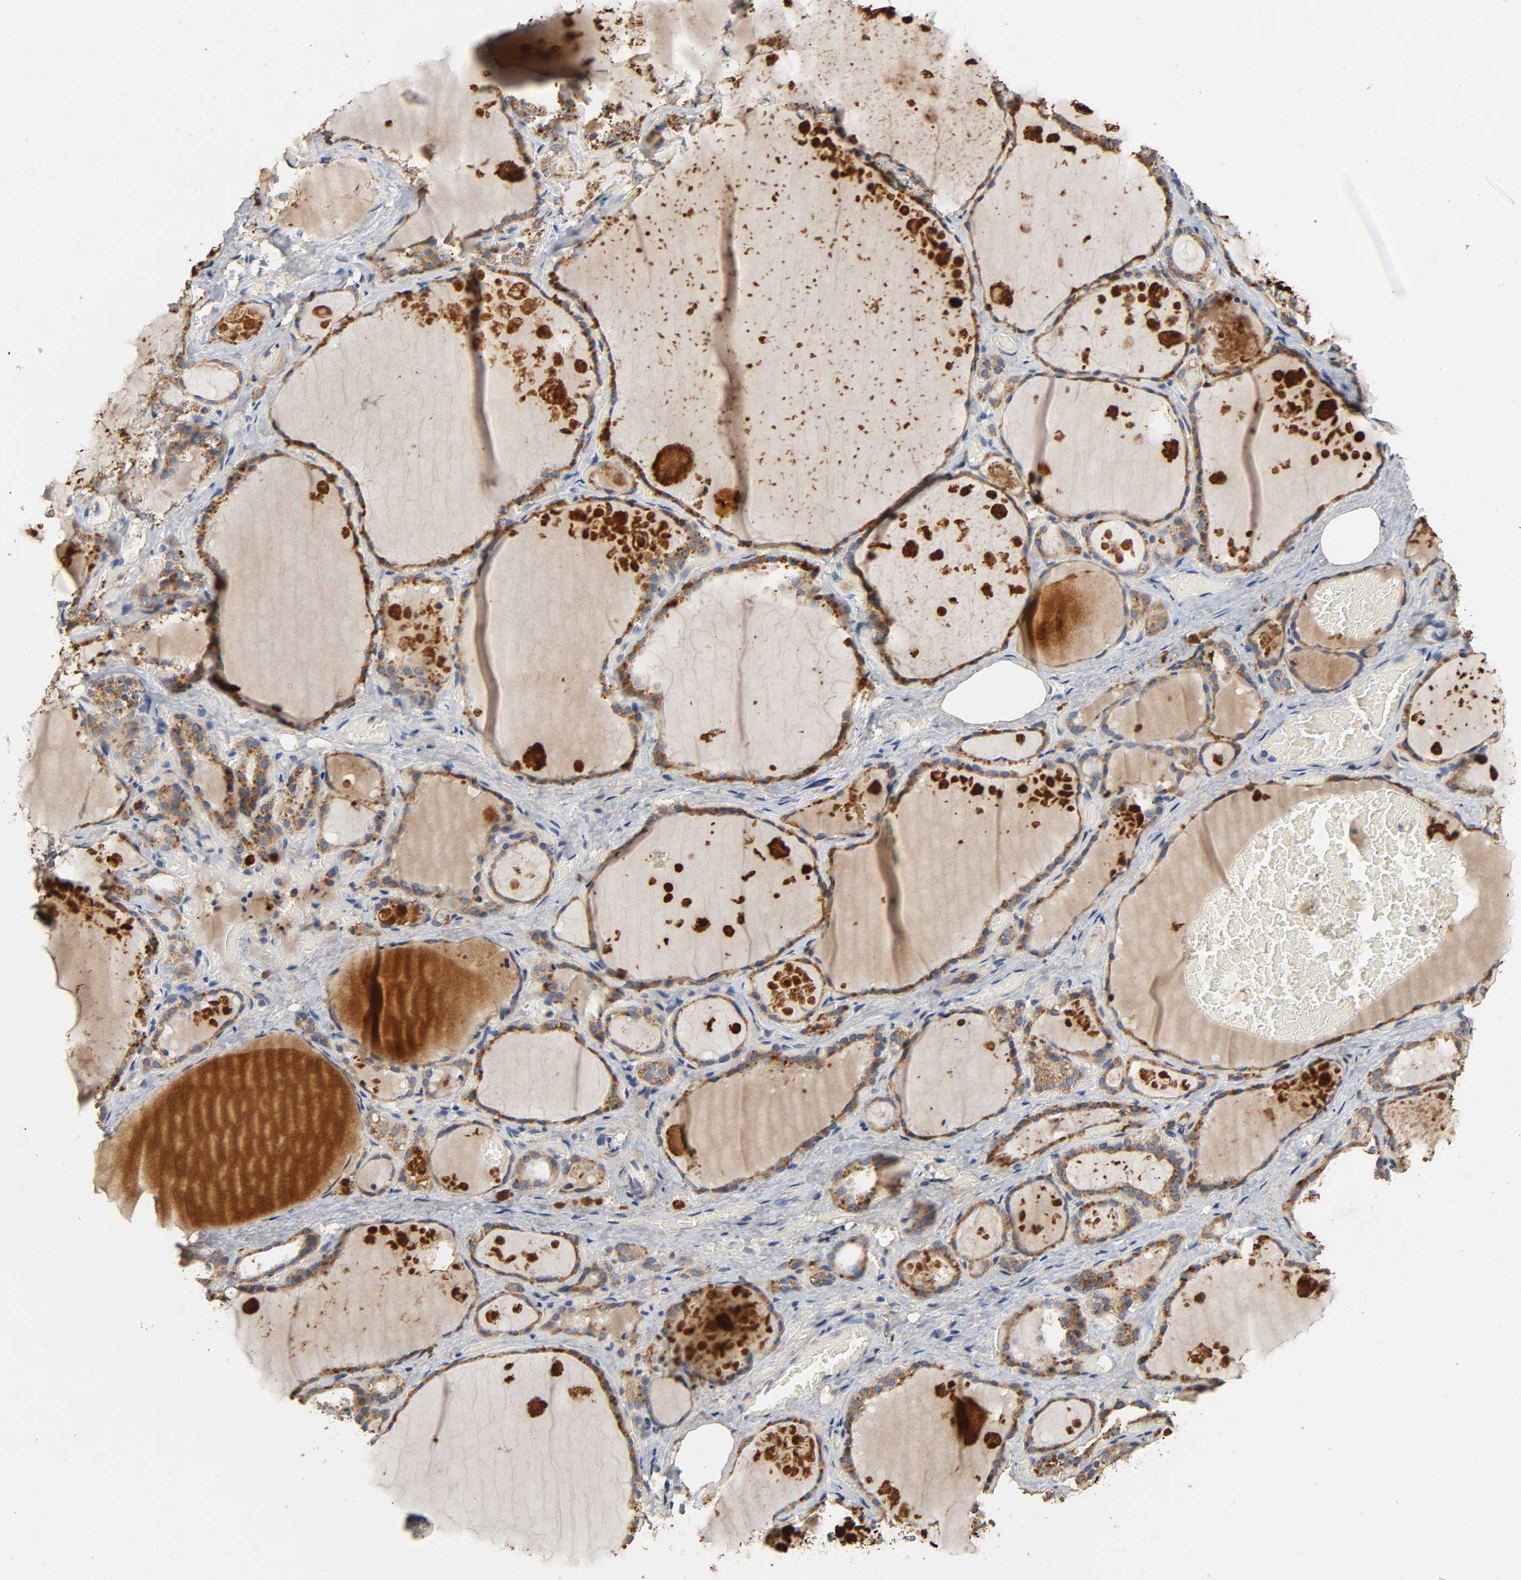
{"staining": {"intensity": "moderate", "quantity": ">75%", "location": "cytoplasmic/membranous"}, "tissue": "thyroid gland", "cell_type": "Glandular cells", "image_type": "normal", "snomed": [{"axis": "morphology", "description": "Normal tissue, NOS"}, {"axis": "topography", "description": "Thyroid gland"}], "caption": "Immunohistochemical staining of normal thyroid gland shows >75% levels of moderate cytoplasmic/membranous protein expression in approximately >75% of glandular cells. (Brightfield microscopy of DAB IHC at high magnification).", "gene": "NDUFS3", "patient": {"sex": "male", "age": 61}}